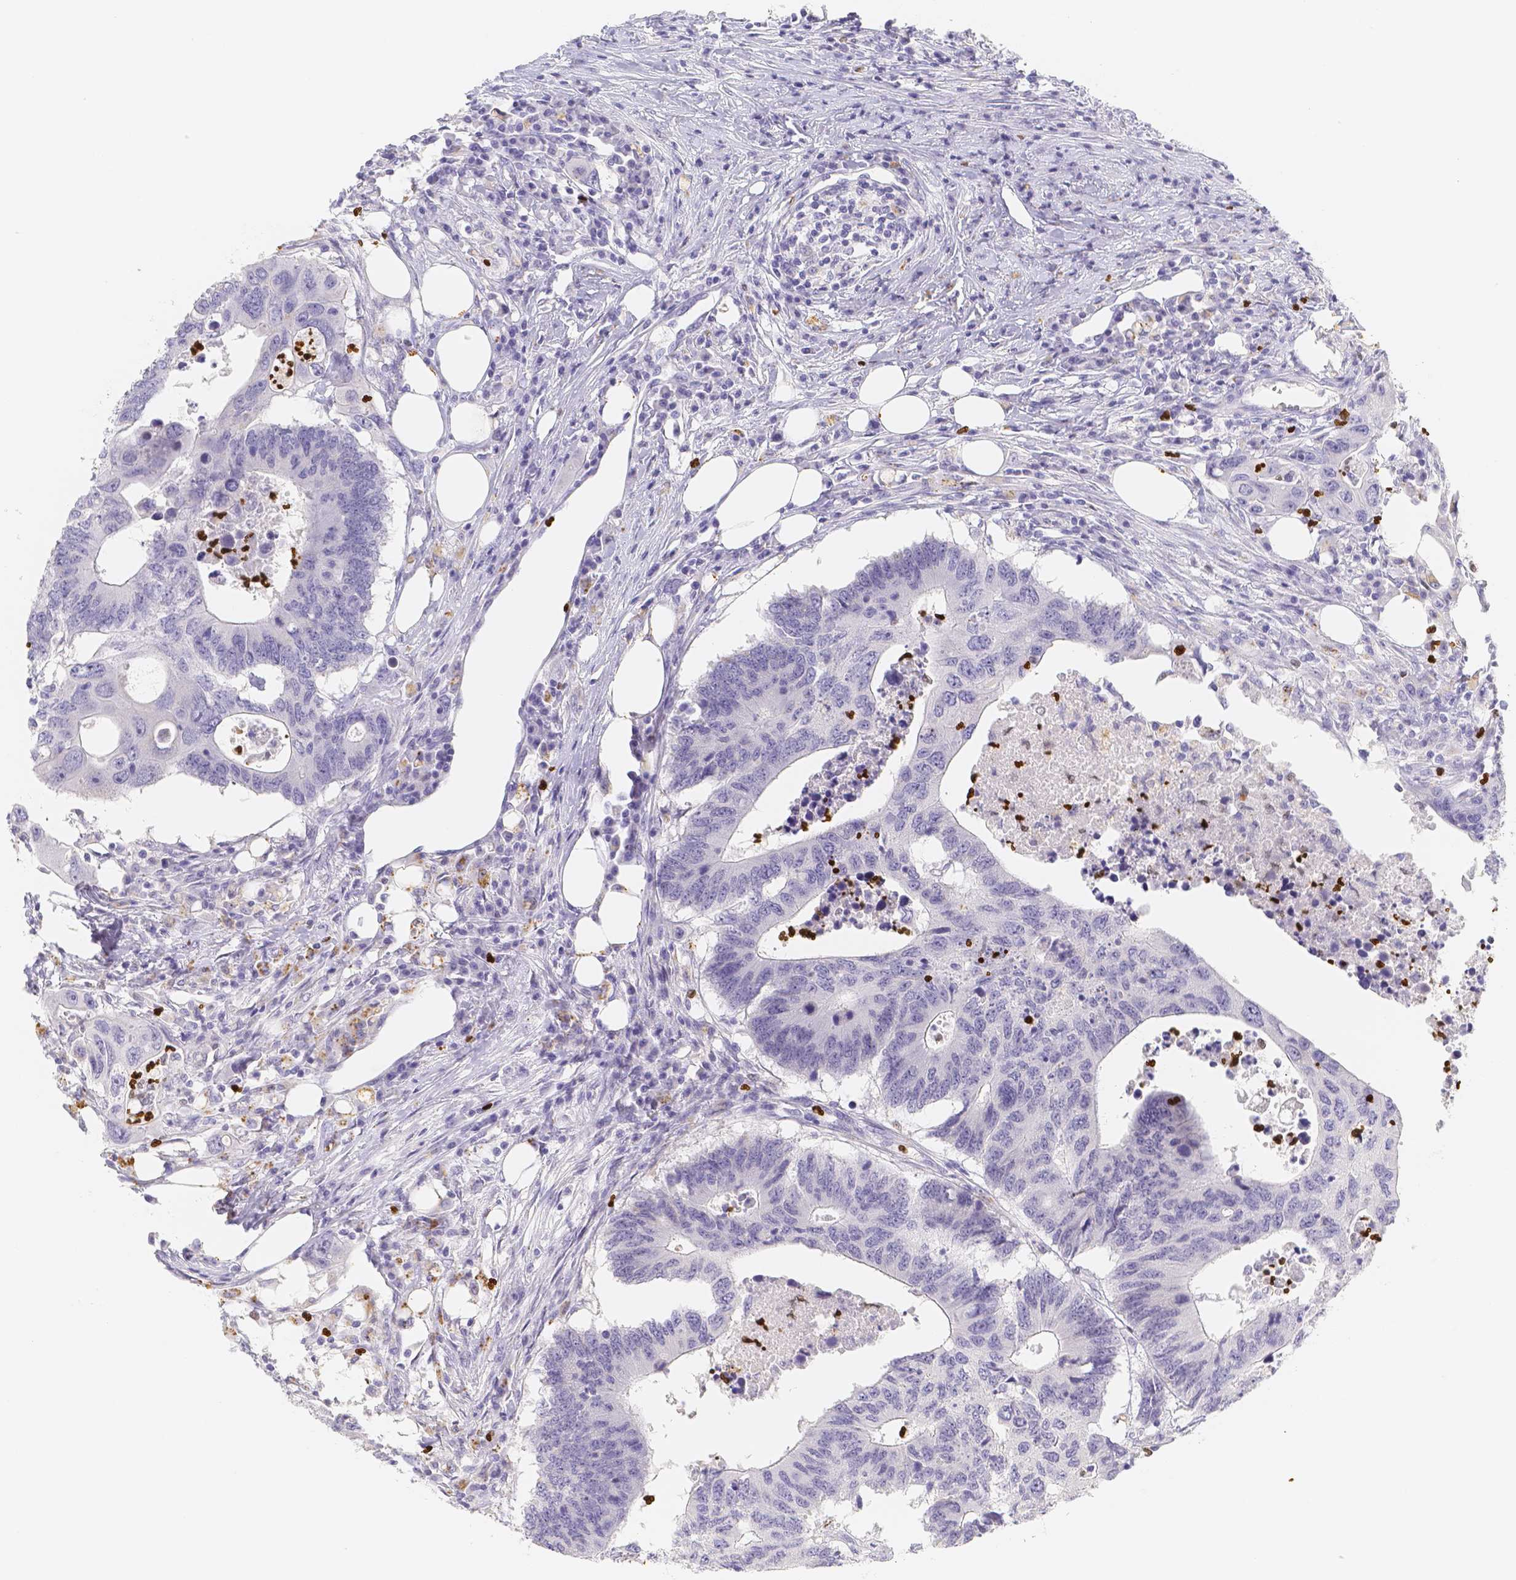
{"staining": {"intensity": "negative", "quantity": "none", "location": "none"}, "tissue": "colorectal cancer", "cell_type": "Tumor cells", "image_type": "cancer", "snomed": [{"axis": "morphology", "description": "Adenocarcinoma, NOS"}, {"axis": "topography", "description": "Colon"}], "caption": "Tumor cells show no significant protein staining in colorectal adenocarcinoma.", "gene": "PADI4", "patient": {"sex": "male", "age": 71}}